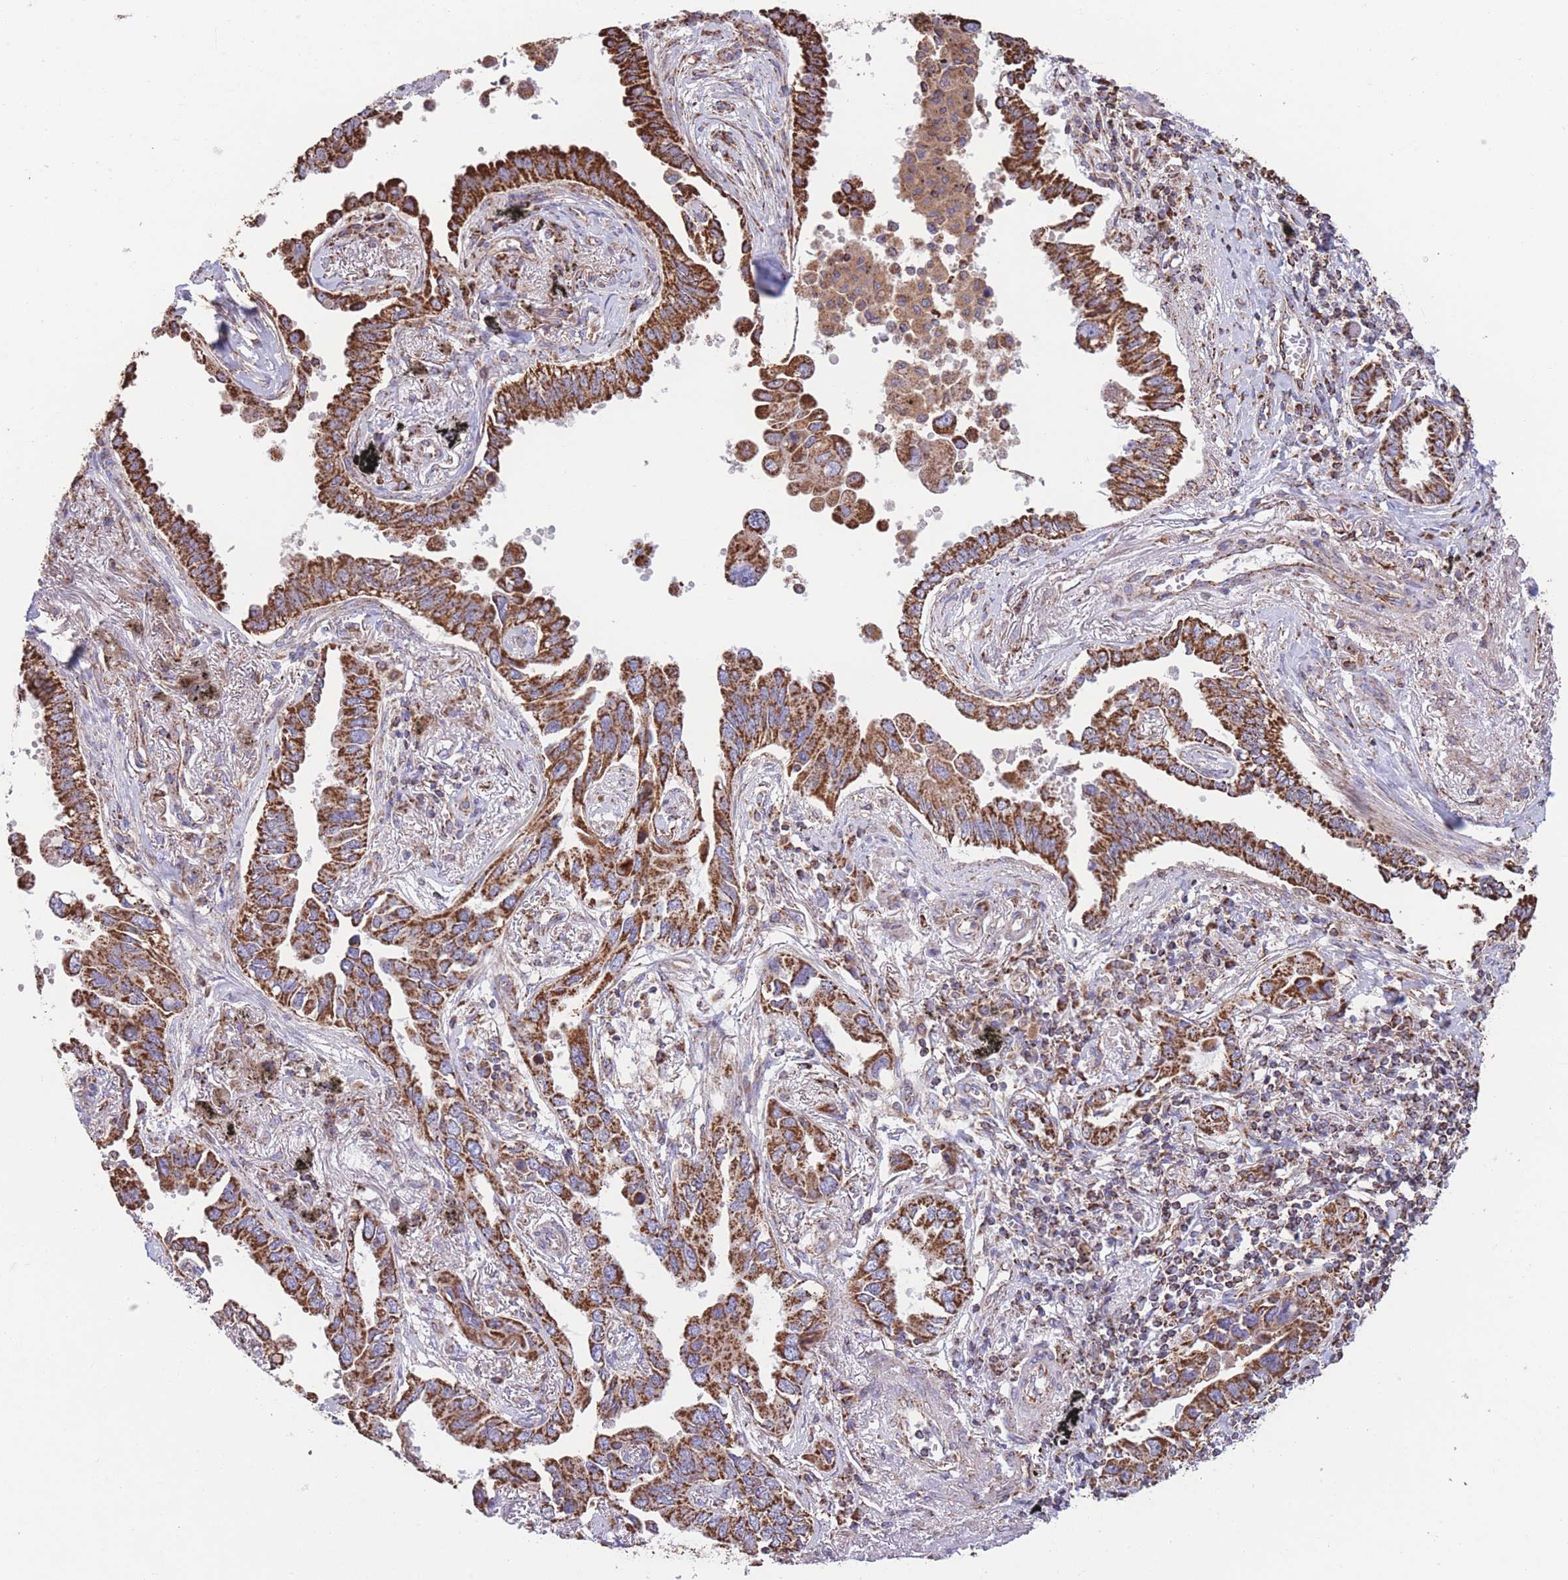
{"staining": {"intensity": "strong", "quantity": ">75%", "location": "cytoplasmic/membranous"}, "tissue": "lung cancer", "cell_type": "Tumor cells", "image_type": "cancer", "snomed": [{"axis": "morphology", "description": "Adenocarcinoma, NOS"}, {"axis": "topography", "description": "Lung"}], "caption": "Immunohistochemistry micrograph of neoplastic tissue: human lung cancer stained using immunohistochemistry exhibits high levels of strong protein expression localized specifically in the cytoplasmic/membranous of tumor cells, appearing as a cytoplasmic/membranous brown color.", "gene": "FKBP8", "patient": {"sex": "male", "age": 67}}